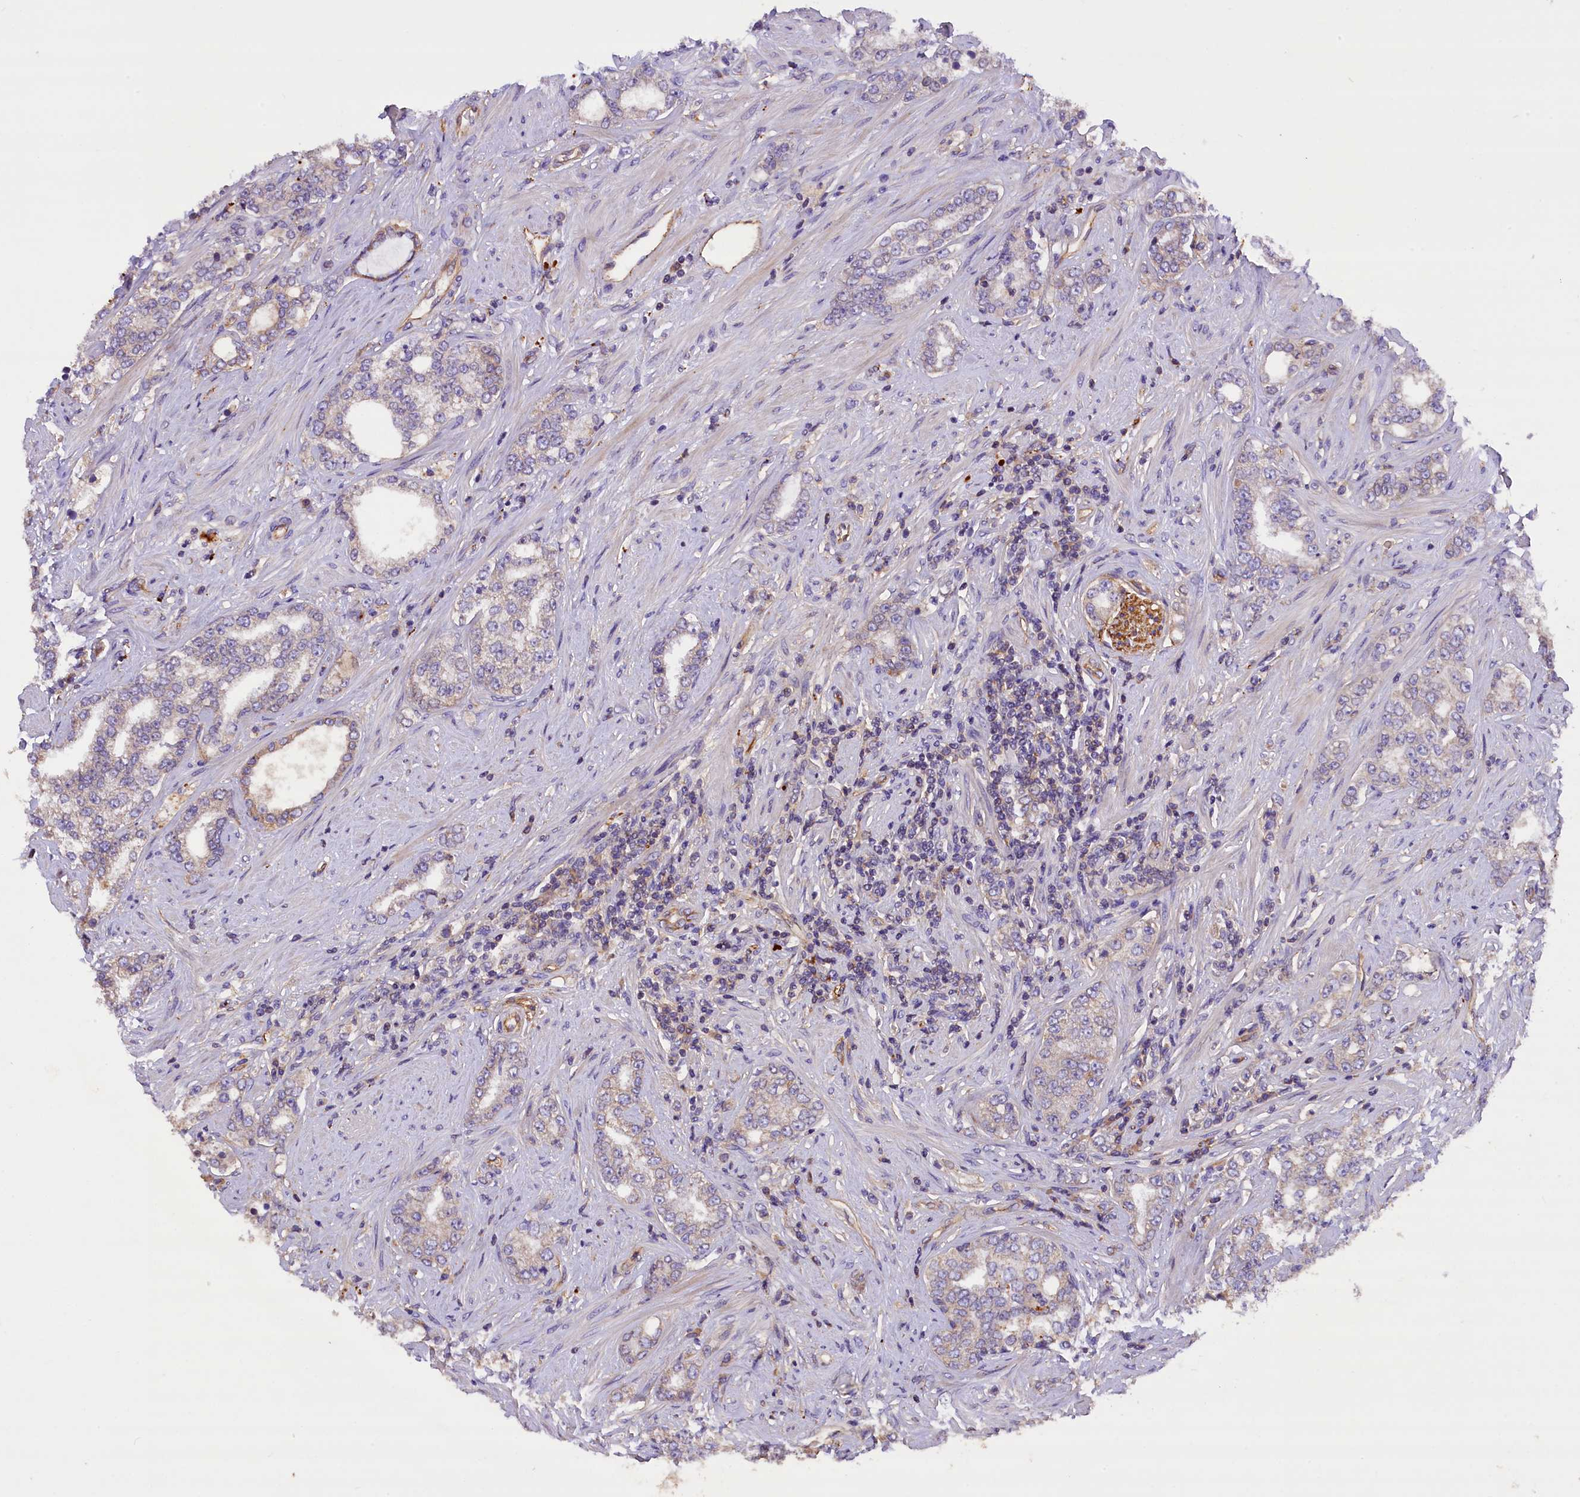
{"staining": {"intensity": "weak", "quantity": "<25%", "location": "cytoplasmic/membranous"}, "tissue": "prostate cancer", "cell_type": "Tumor cells", "image_type": "cancer", "snomed": [{"axis": "morphology", "description": "Adenocarcinoma, High grade"}, {"axis": "topography", "description": "Prostate"}], "caption": "Immunohistochemistry micrograph of neoplastic tissue: human prostate cancer stained with DAB displays no significant protein positivity in tumor cells. (Brightfield microscopy of DAB (3,3'-diaminobenzidine) immunohistochemistry (IHC) at high magnification).", "gene": "ERMARD", "patient": {"sex": "male", "age": 64}}